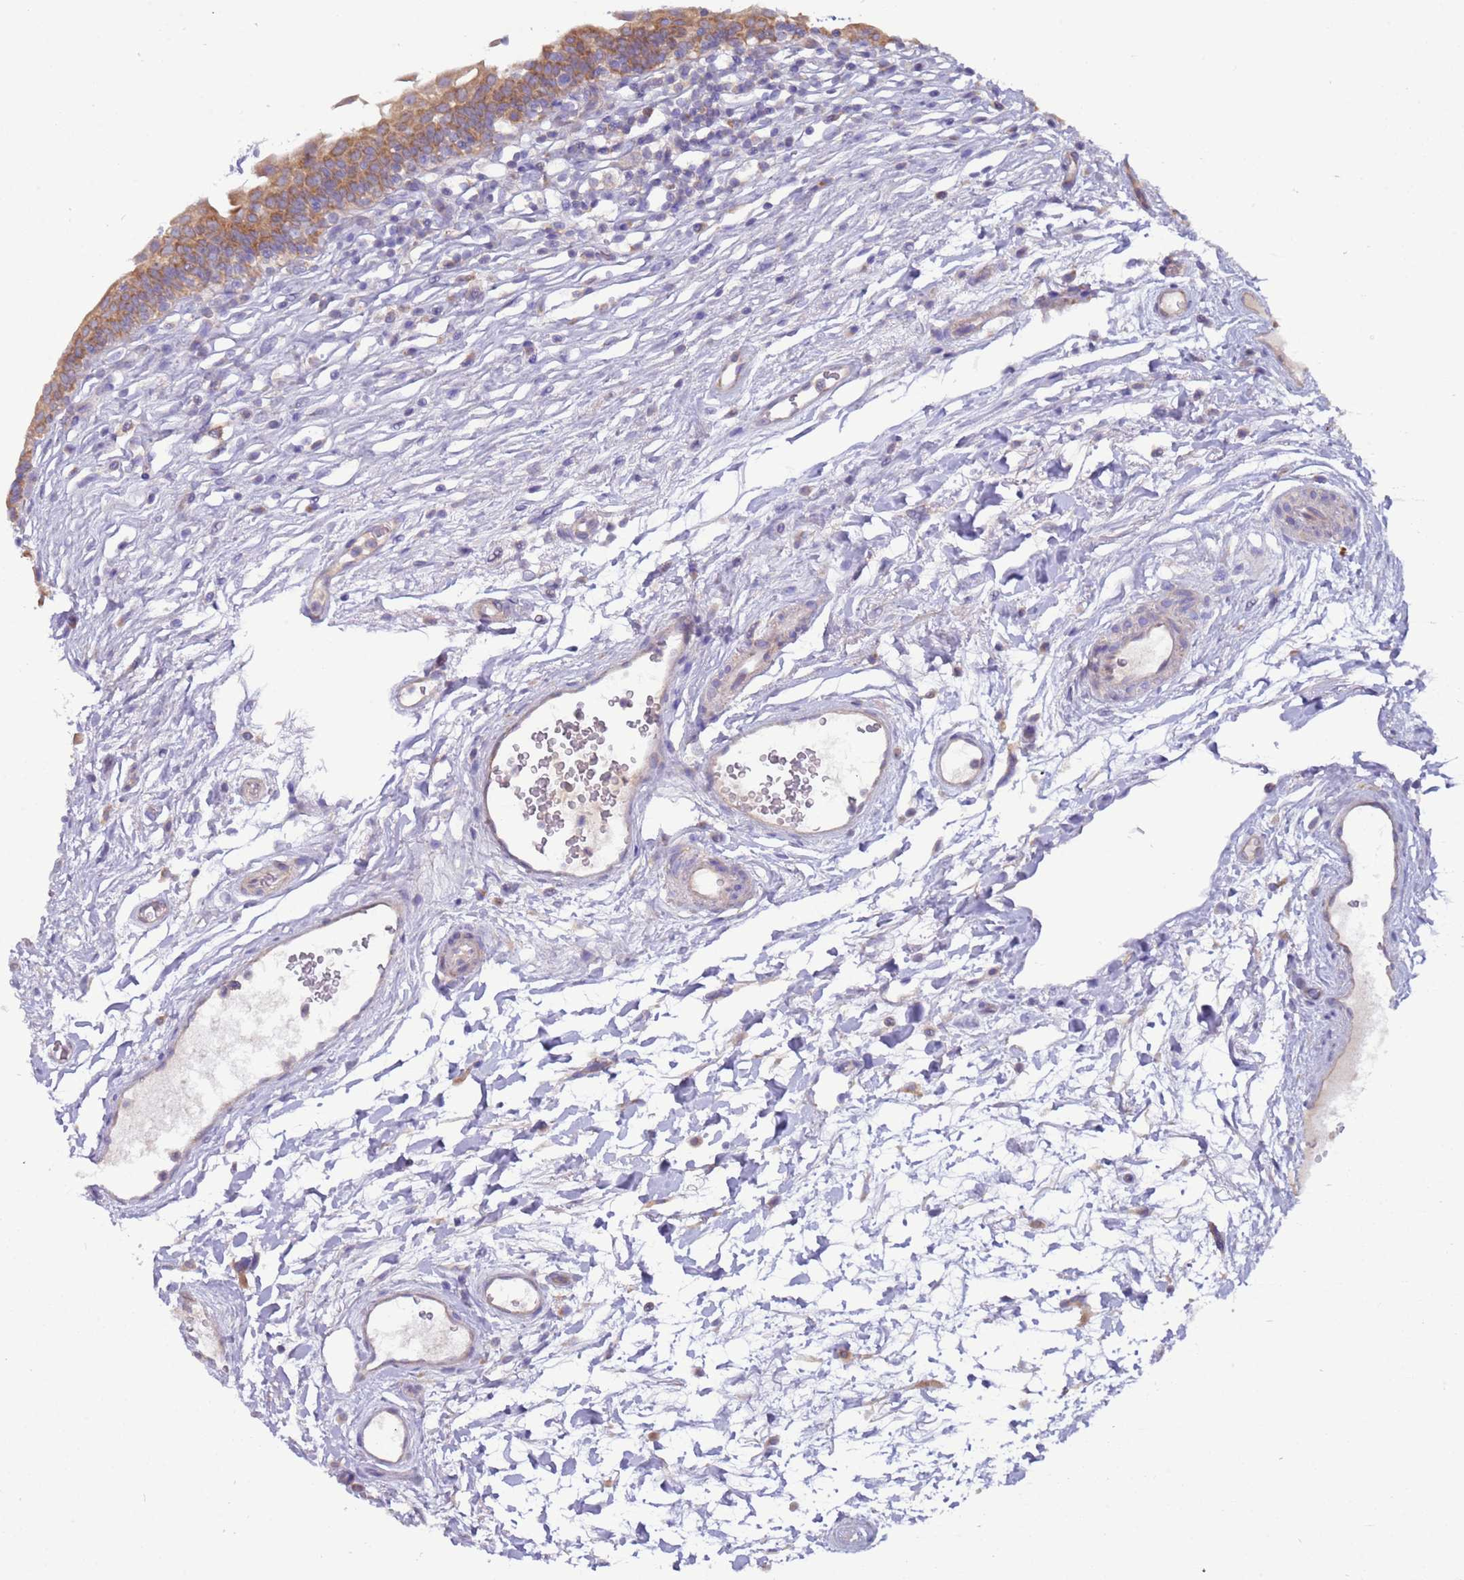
{"staining": {"intensity": "moderate", "quantity": ">75%", "location": "cytoplasmic/membranous"}, "tissue": "urinary bladder", "cell_type": "Urothelial cells", "image_type": "normal", "snomed": [{"axis": "morphology", "description": "Normal tissue, NOS"}, {"axis": "topography", "description": "Urinary bladder"}], "caption": "Immunohistochemical staining of unremarkable urinary bladder reveals medium levels of moderate cytoplasmic/membranous positivity in about >75% of urothelial cells. The staining was performed using DAB, with brown indicating positive protein expression. Nuclei are stained blue with hematoxylin.", "gene": "UQCRQ", "patient": {"sex": "male", "age": 83}}